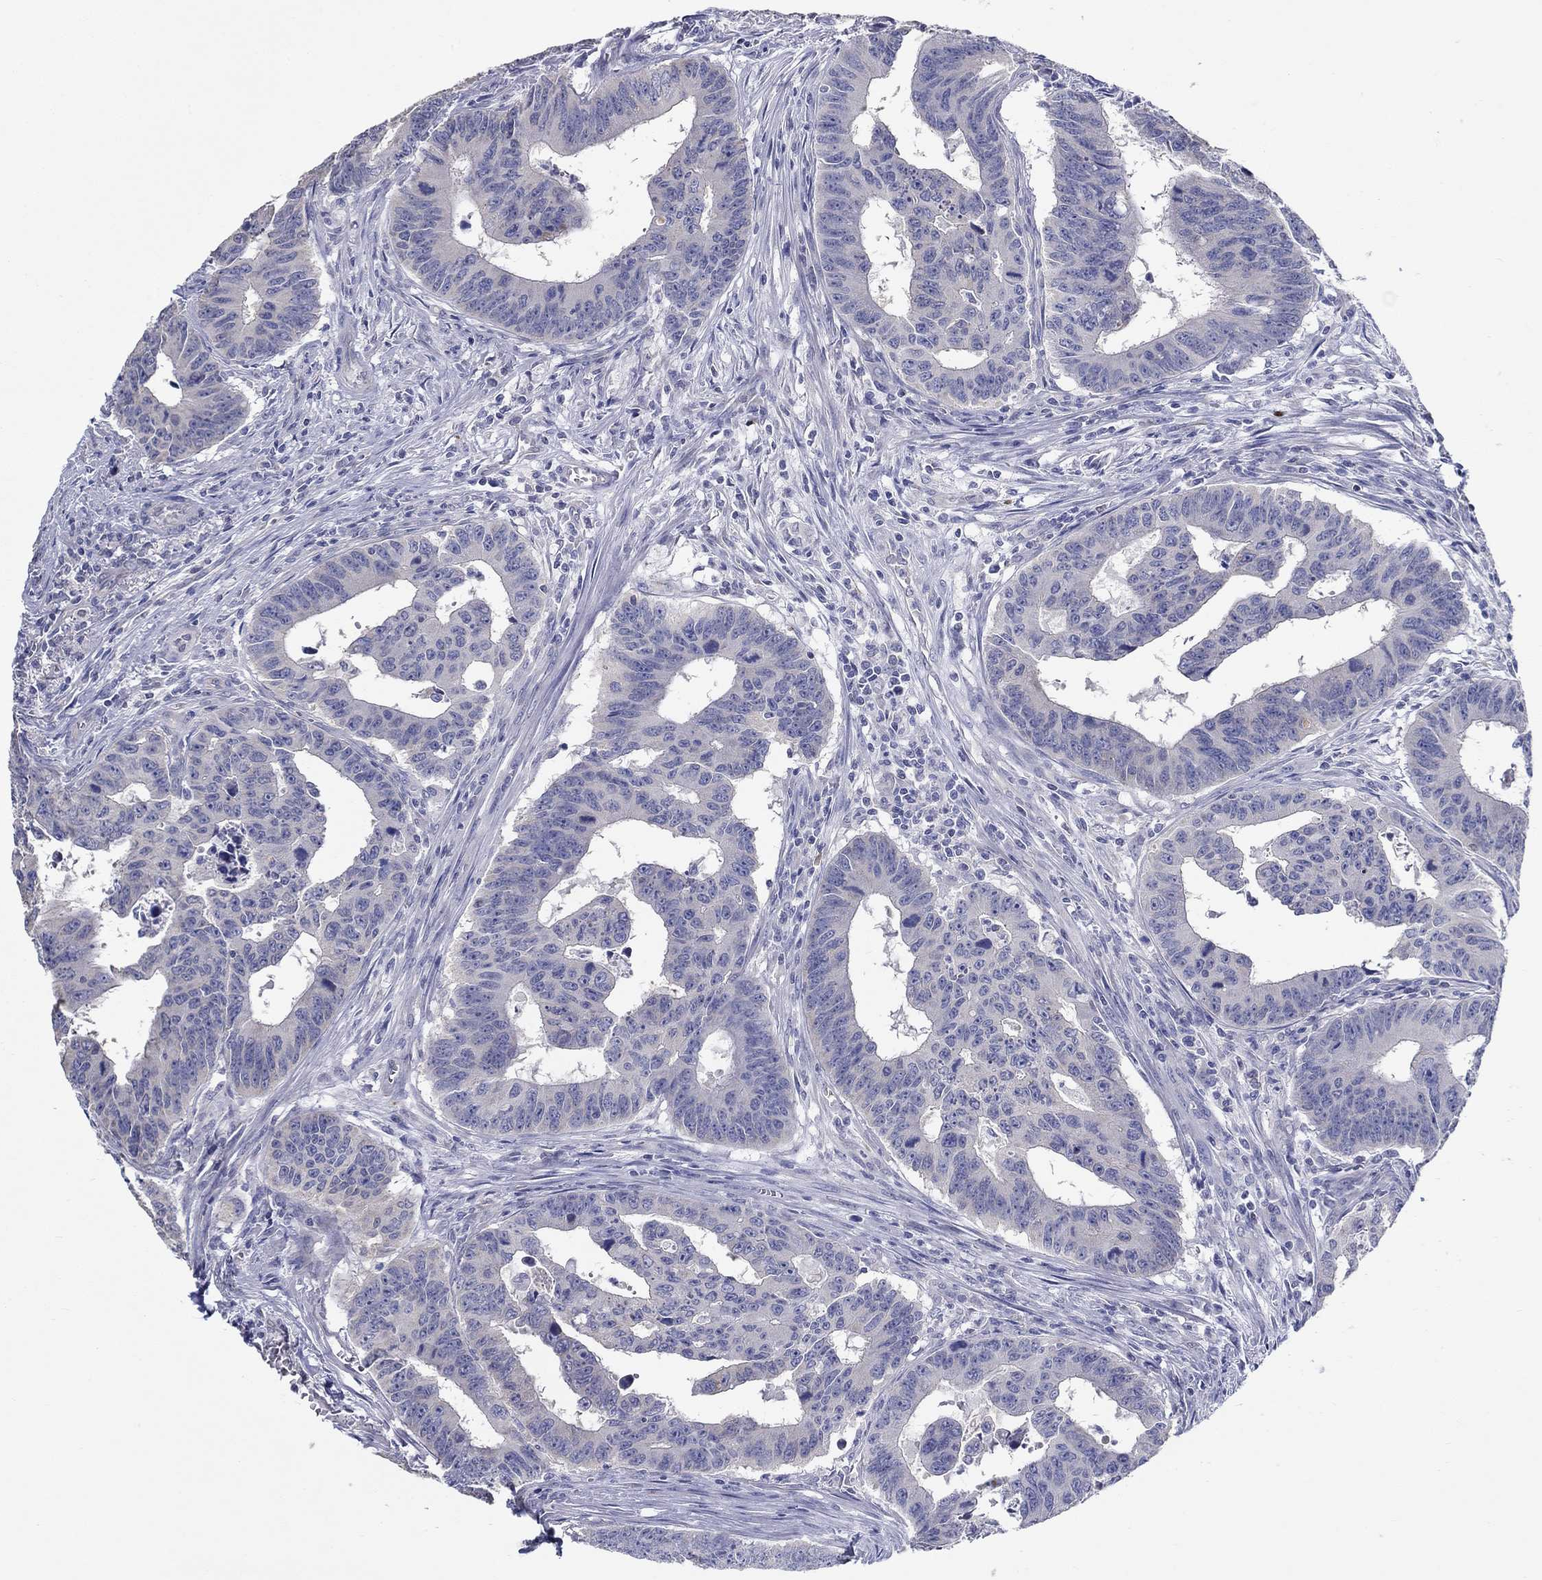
{"staining": {"intensity": "negative", "quantity": "none", "location": "none"}, "tissue": "colorectal cancer", "cell_type": "Tumor cells", "image_type": "cancer", "snomed": [{"axis": "morphology", "description": "Adenocarcinoma, NOS"}, {"axis": "topography", "description": "Appendix"}, {"axis": "topography", "description": "Colon"}, {"axis": "topography", "description": "Cecum"}, {"axis": "topography", "description": "Colon asc"}], "caption": "The immunohistochemistry (IHC) image has no significant positivity in tumor cells of colorectal adenocarcinoma tissue.", "gene": "ERMP1", "patient": {"sex": "female", "age": 85}}